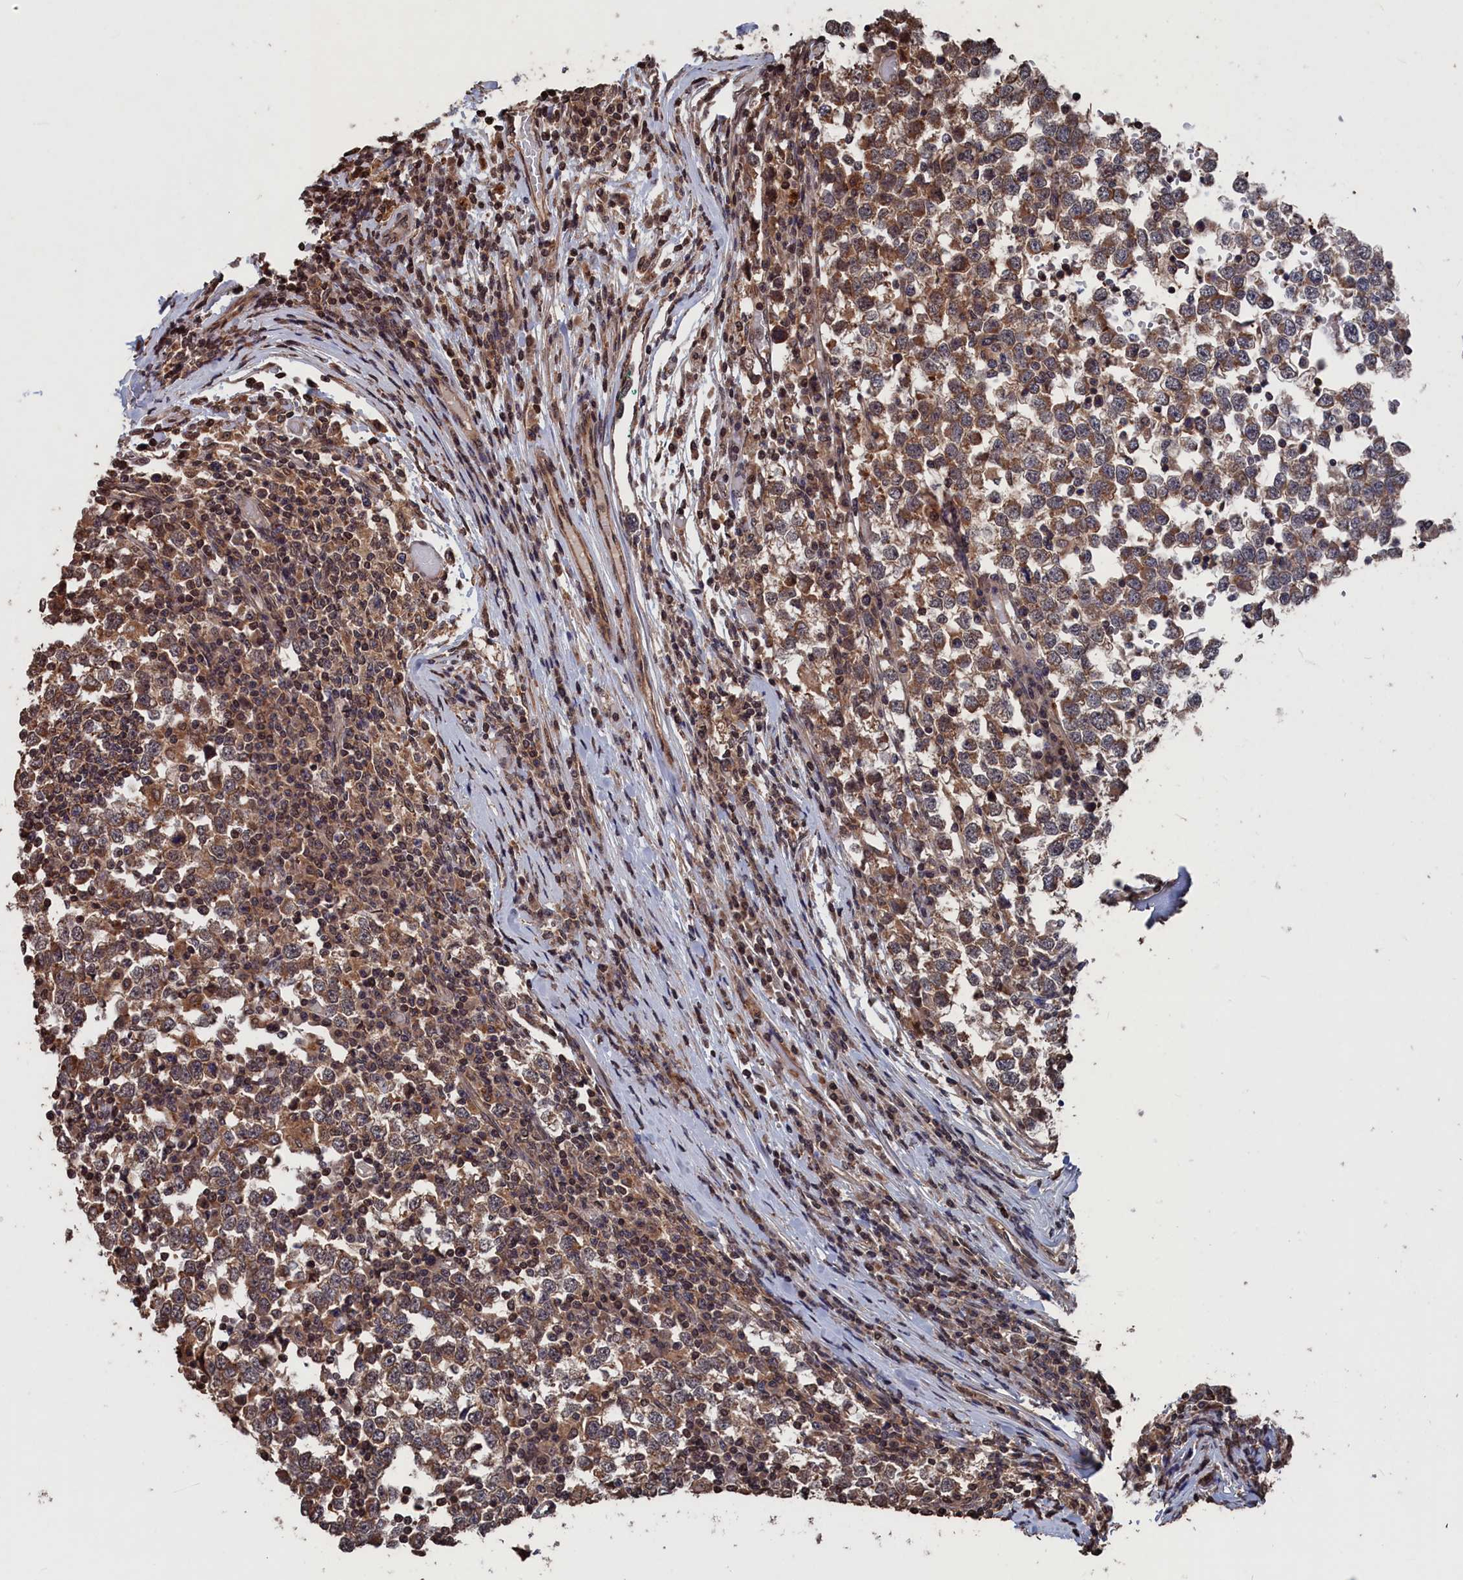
{"staining": {"intensity": "moderate", "quantity": ">75%", "location": "cytoplasmic/membranous"}, "tissue": "testis cancer", "cell_type": "Tumor cells", "image_type": "cancer", "snomed": [{"axis": "morphology", "description": "Seminoma, NOS"}, {"axis": "topography", "description": "Testis"}], "caption": "Testis cancer (seminoma) tissue displays moderate cytoplasmic/membranous positivity in approximately >75% of tumor cells (brown staining indicates protein expression, while blue staining denotes nuclei).", "gene": "PDE12", "patient": {"sex": "male", "age": 65}}